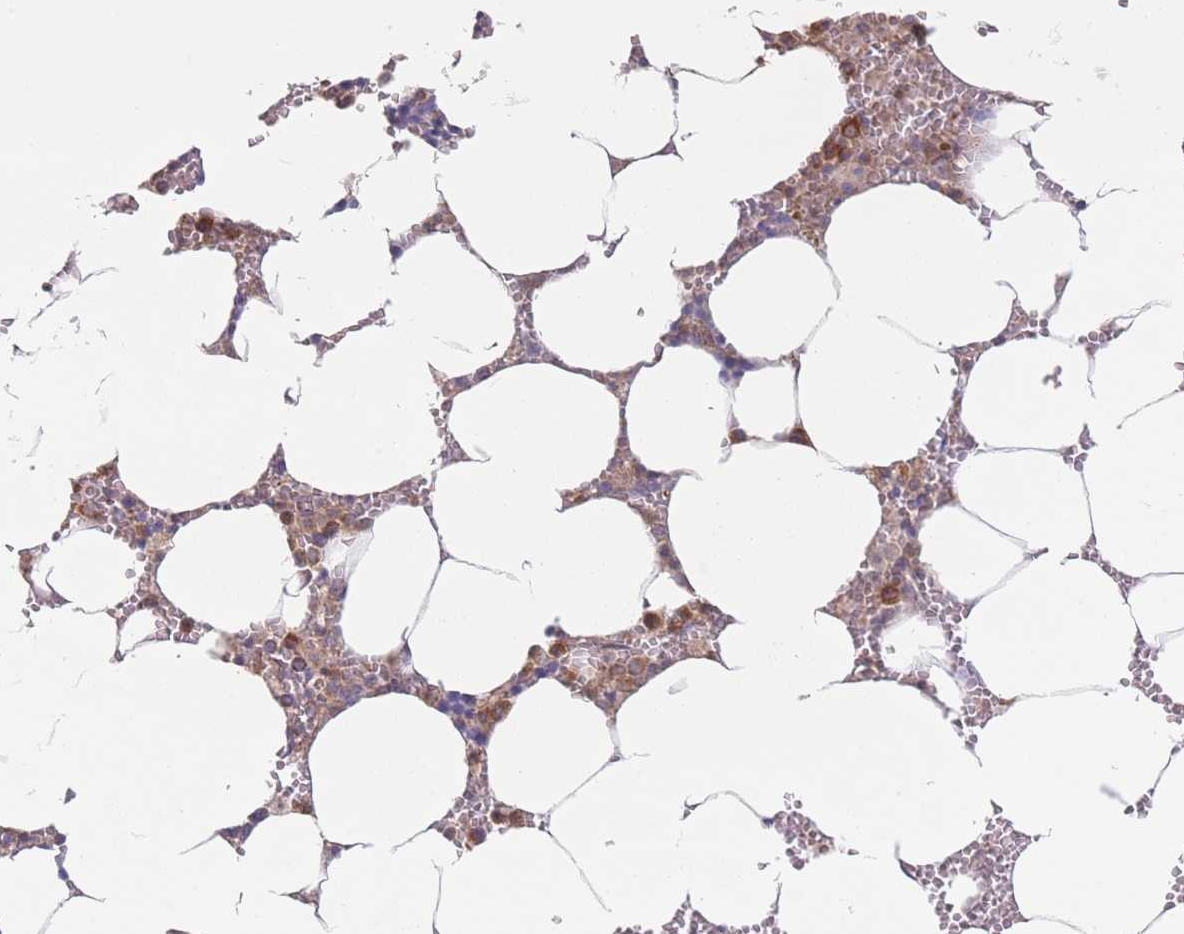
{"staining": {"intensity": "strong", "quantity": "25%-75%", "location": "cytoplasmic/membranous"}, "tissue": "bone marrow", "cell_type": "Hematopoietic cells", "image_type": "normal", "snomed": [{"axis": "morphology", "description": "Normal tissue, NOS"}, {"axis": "topography", "description": "Bone marrow"}], "caption": "An IHC micrograph of benign tissue is shown. Protein staining in brown highlights strong cytoplasmic/membranous positivity in bone marrow within hematopoietic cells. (IHC, brightfield microscopy, high magnification).", "gene": "PPM1A", "patient": {"sex": "male", "age": 70}}